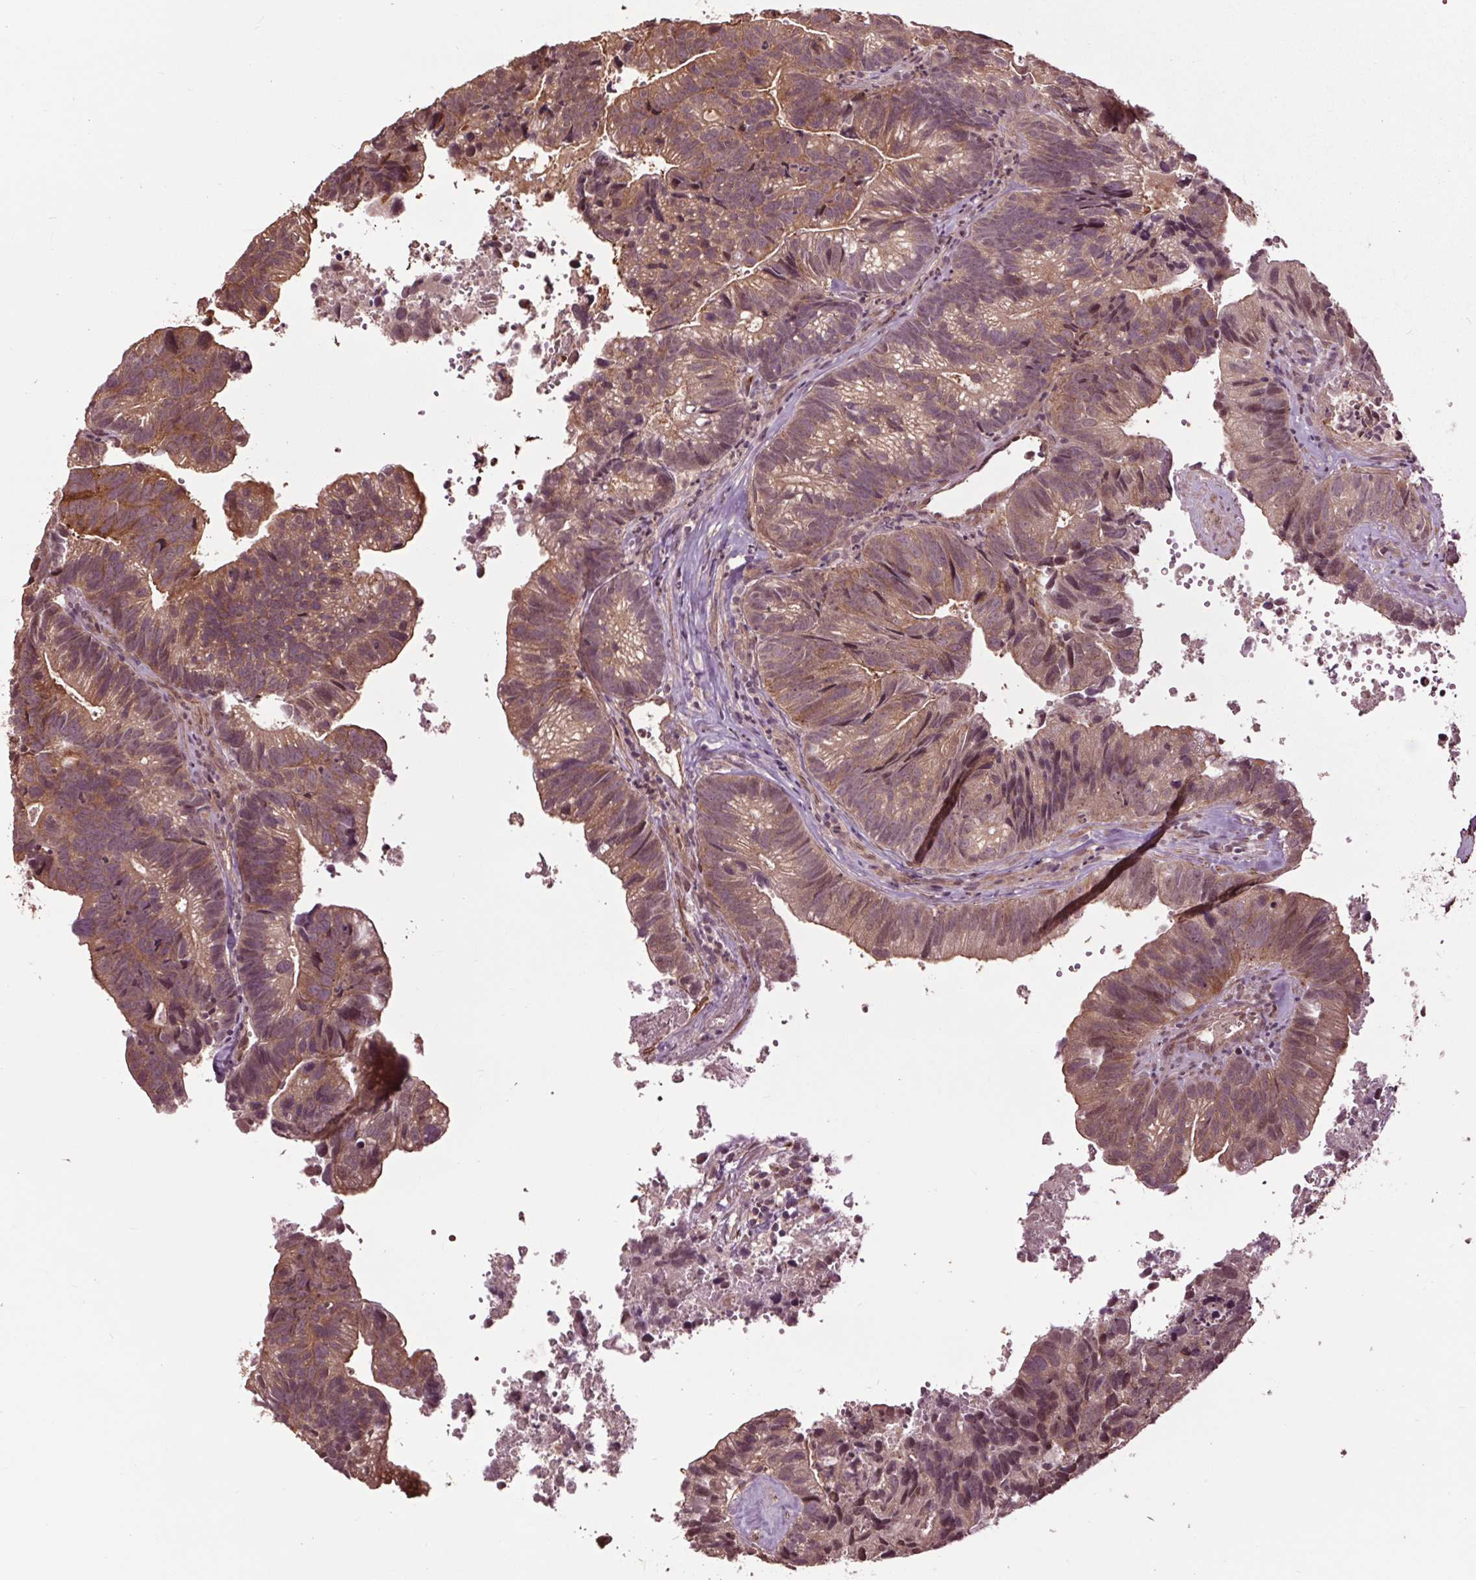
{"staining": {"intensity": "moderate", "quantity": ">75%", "location": "cytoplasmic/membranous,nuclear"}, "tissue": "head and neck cancer", "cell_type": "Tumor cells", "image_type": "cancer", "snomed": [{"axis": "morphology", "description": "Adenocarcinoma, NOS"}, {"axis": "topography", "description": "Head-Neck"}], "caption": "Head and neck adenocarcinoma stained with IHC displays moderate cytoplasmic/membranous and nuclear staining in approximately >75% of tumor cells.", "gene": "CEP95", "patient": {"sex": "male", "age": 62}}